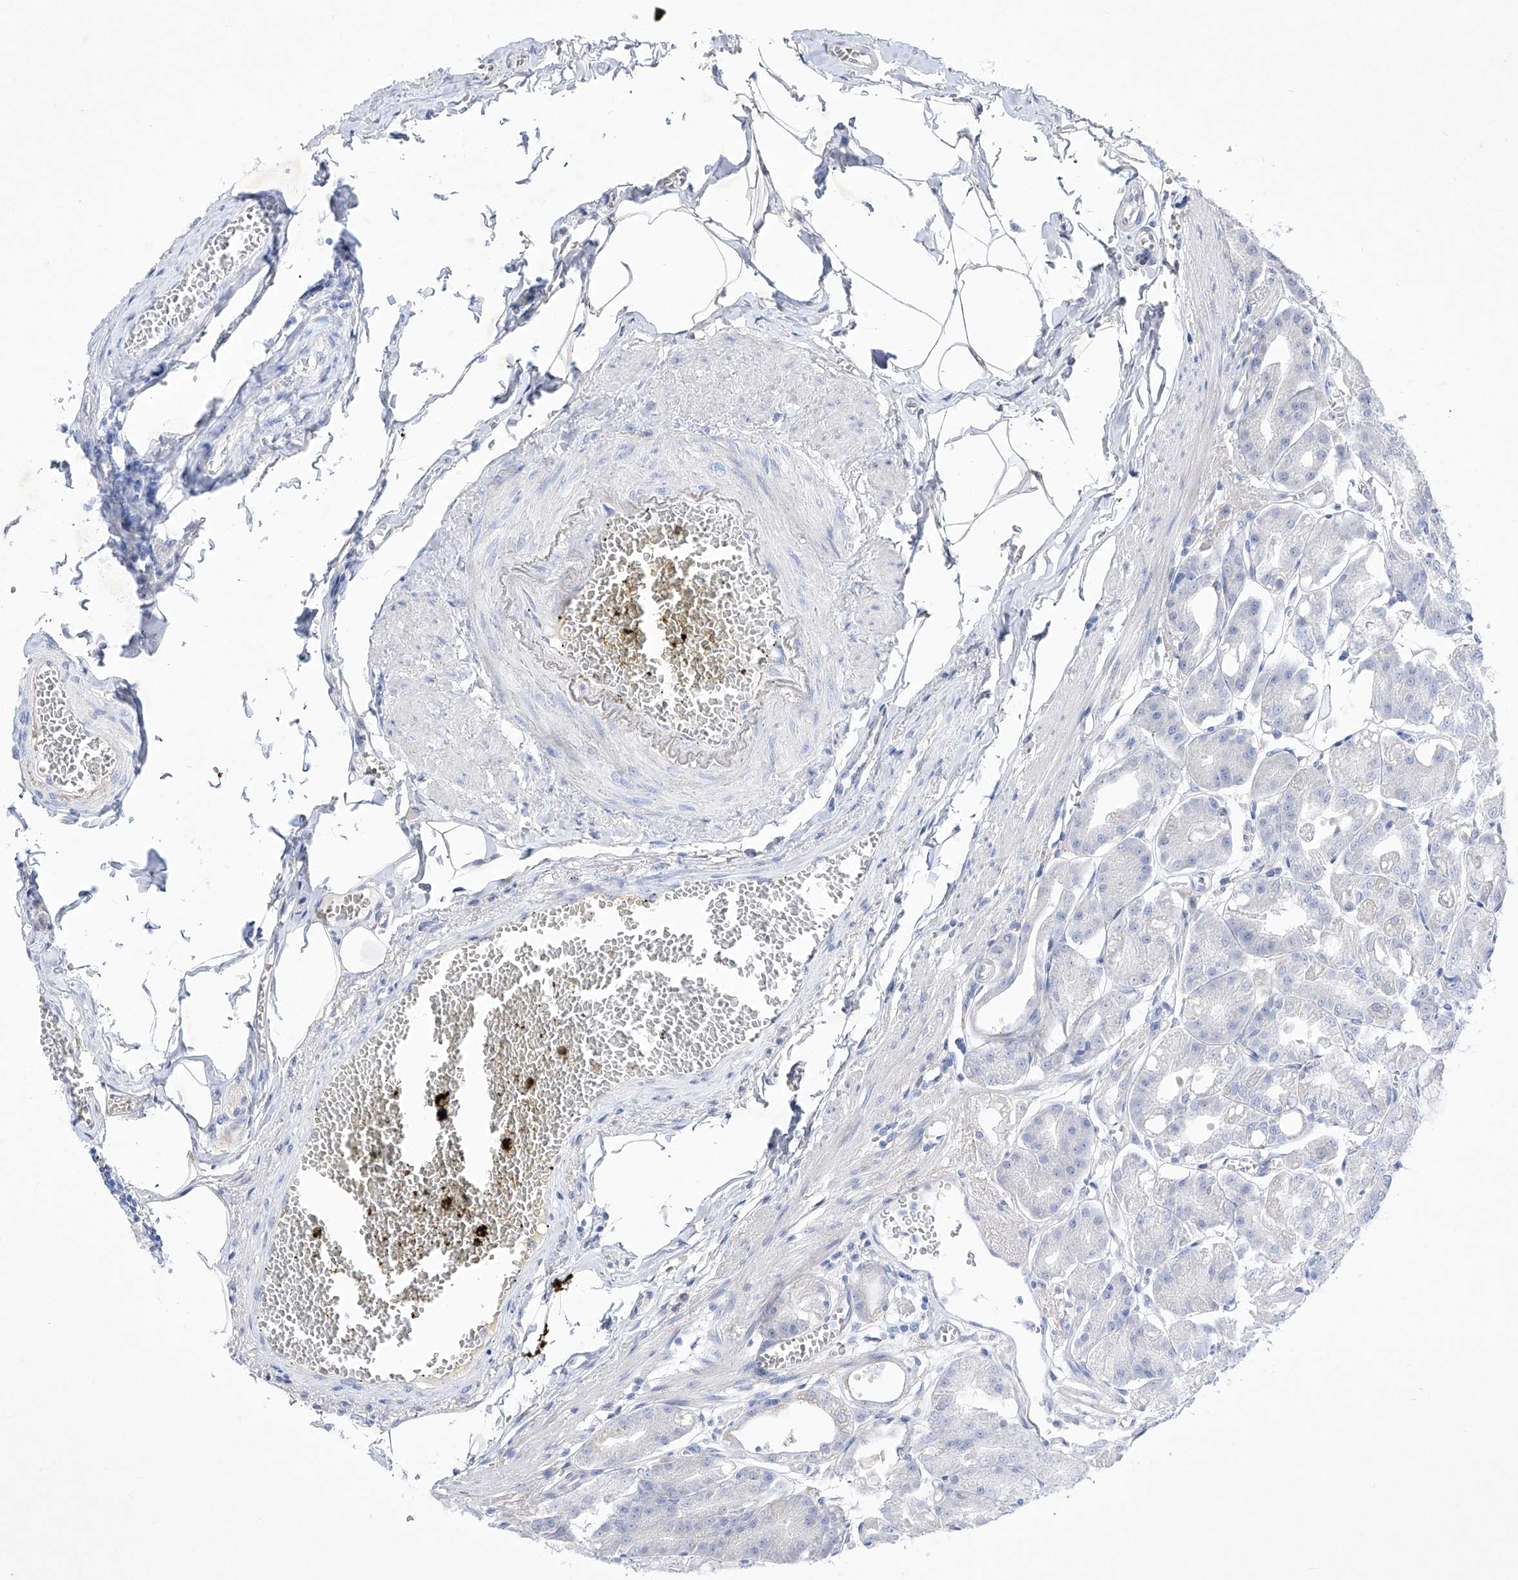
{"staining": {"intensity": "moderate", "quantity": "<25%", "location": "cytoplasmic/membranous"}, "tissue": "stomach", "cell_type": "Glandular cells", "image_type": "normal", "snomed": [{"axis": "morphology", "description": "Normal tissue, NOS"}, {"axis": "topography", "description": "Stomach, lower"}], "caption": "Immunohistochemistry (IHC) image of benign stomach stained for a protein (brown), which reveals low levels of moderate cytoplasmic/membranous positivity in about <25% of glandular cells.", "gene": "C1orf87", "patient": {"sex": "male", "age": 71}}